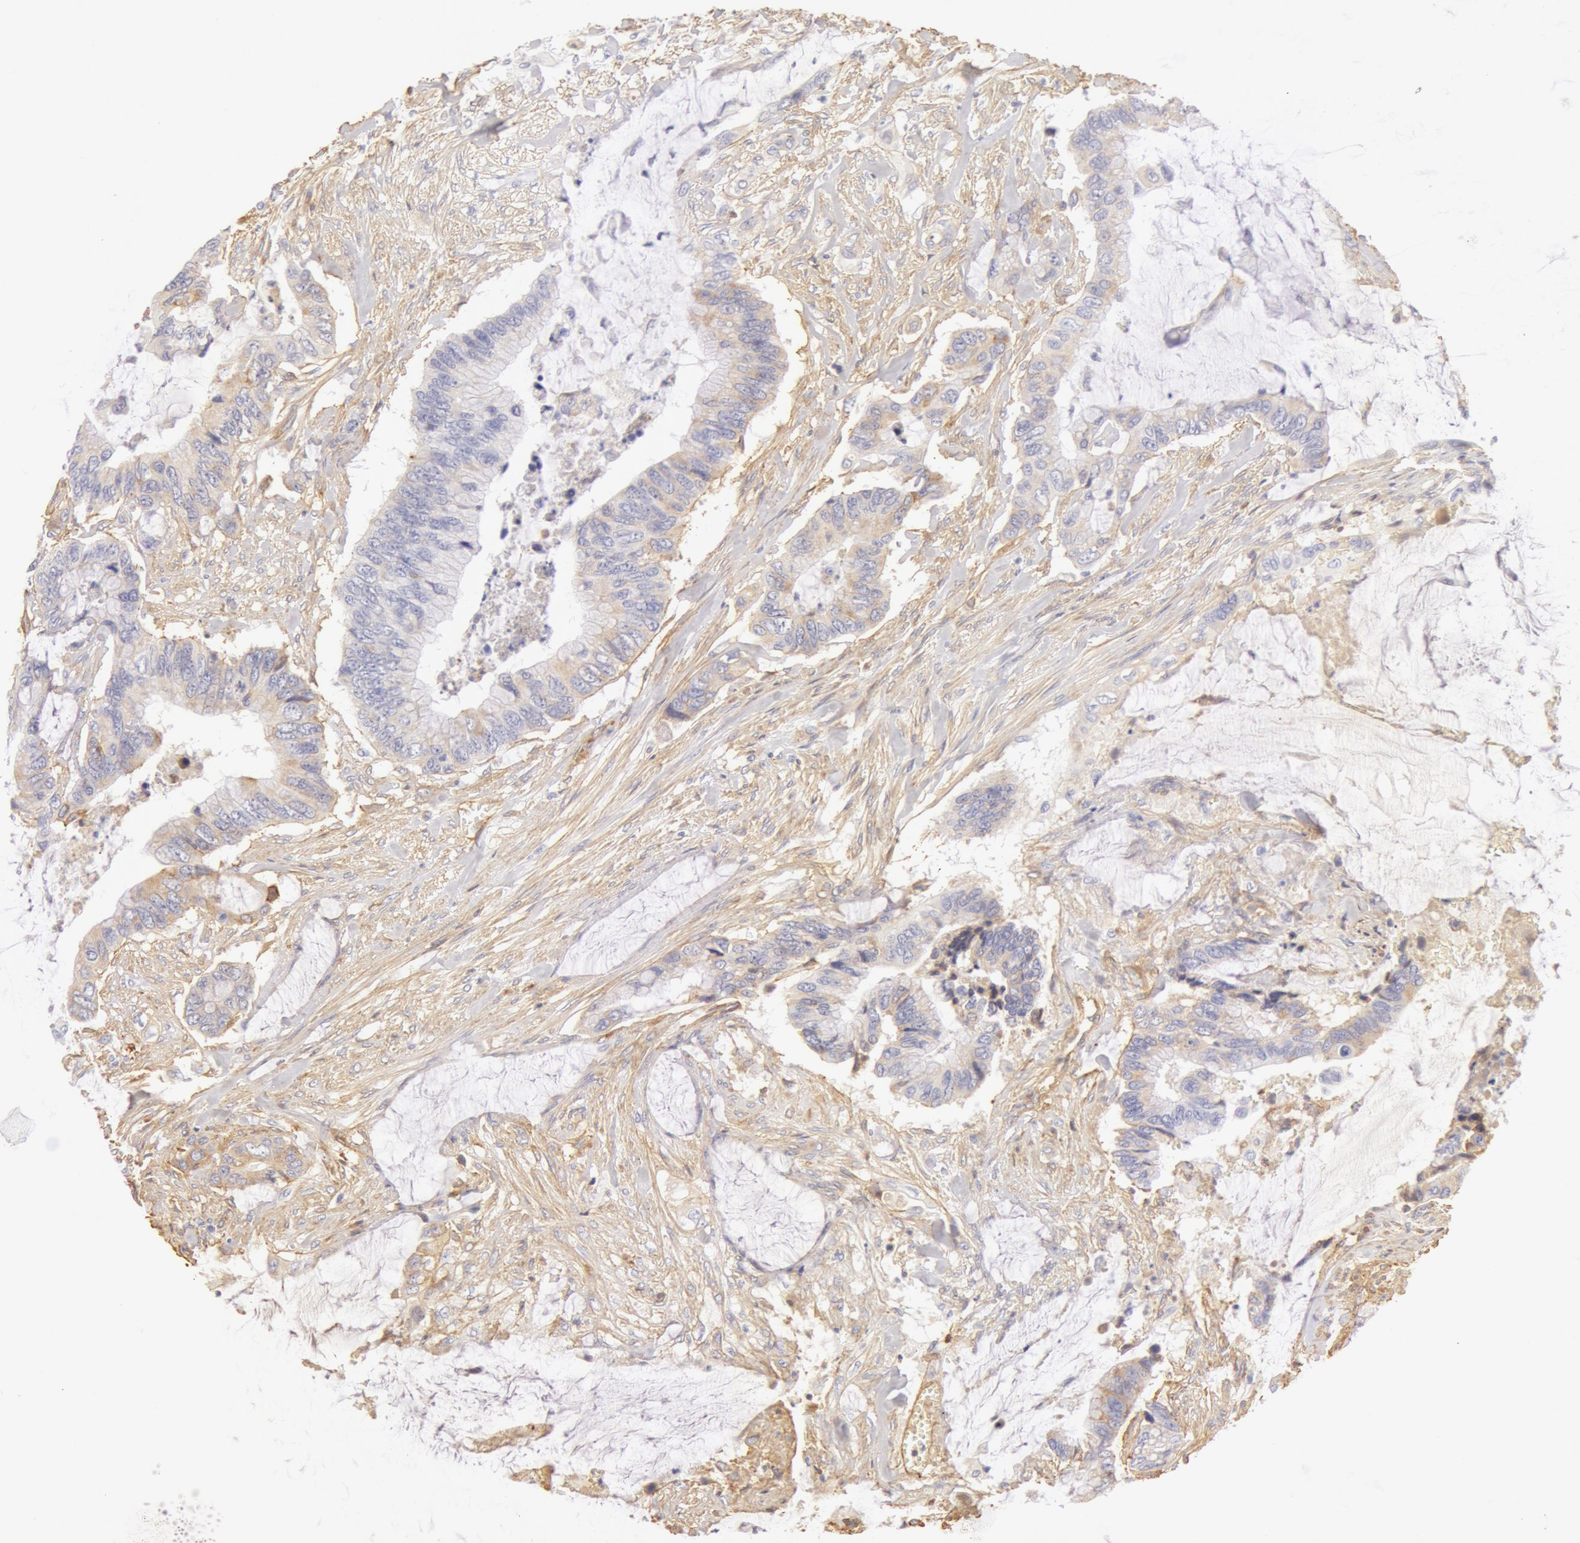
{"staining": {"intensity": "negative", "quantity": "none", "location": "none"}, "tissue": "colorectal cancer", "cell_type": "Tumor cells", "image_type": "cancer", "snomed": [{"axis": "morphology", "description": "Adenocarcinoma, NOS"}, {"axis": "topography", "description": "Rectum"}], "caption": "A micrograph of human colorectal cancer (adenocarcinoma) is negative for staining in tumor cells.", "gene": "COL4A1", "patient": {"sex": "female", "age": 59}}